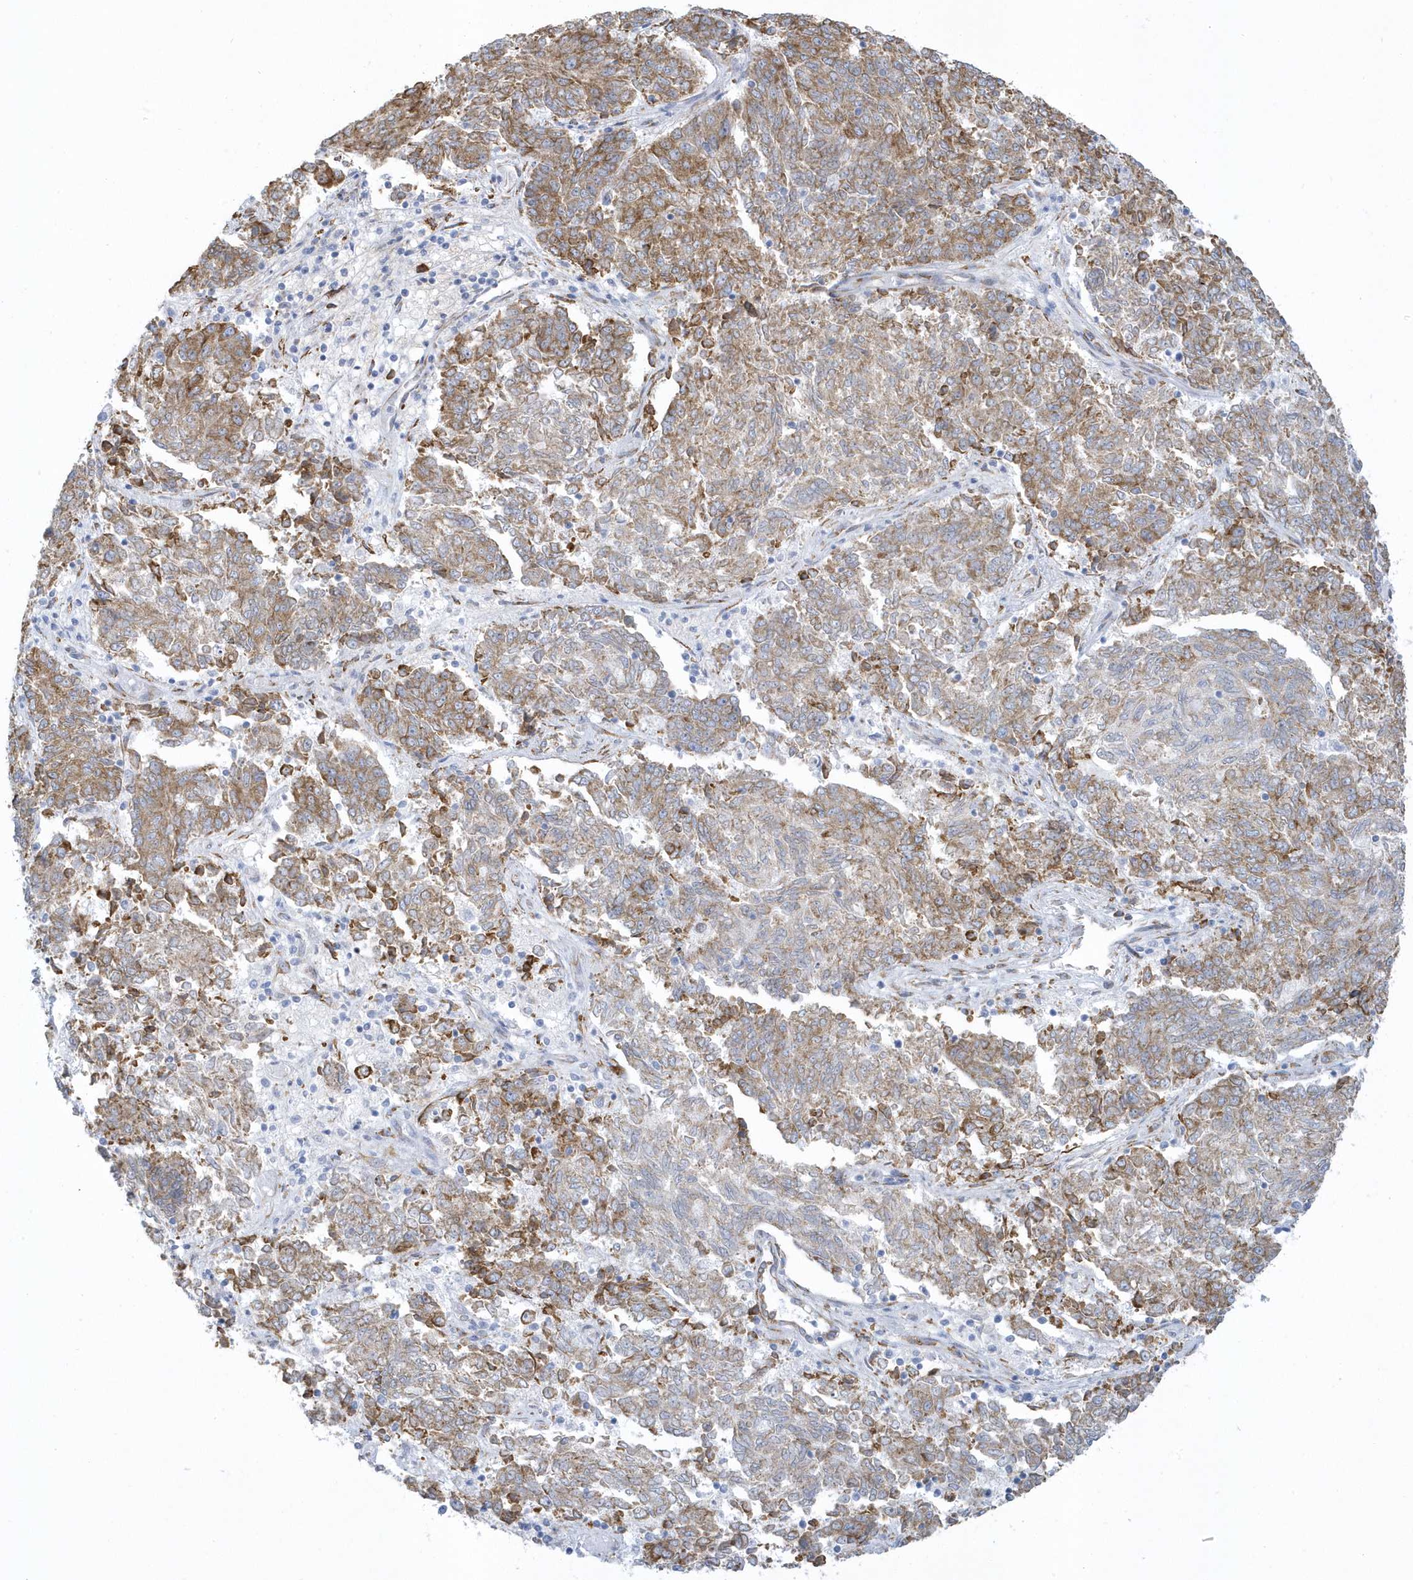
{"staining": {"intensity": "moderate", "quantity": ">75%", "location": "cytoplasmic/membranous"}, "tissue": "endometrial cancer", "cell_type": "Tumor cells", "image_type": "cancer", "snomed": [{"axis": "morphology", "description": "Adenocarcinoma, NOS"}, {"axis": "topography", "description": "Endometrium"}], "caption": "Human endometrial adenocarcinoma stained with a protein marker reveals moderate staining in tumor cells.", "gene": "DCAF1", "patient": {"sex": "female", "age": 80}}